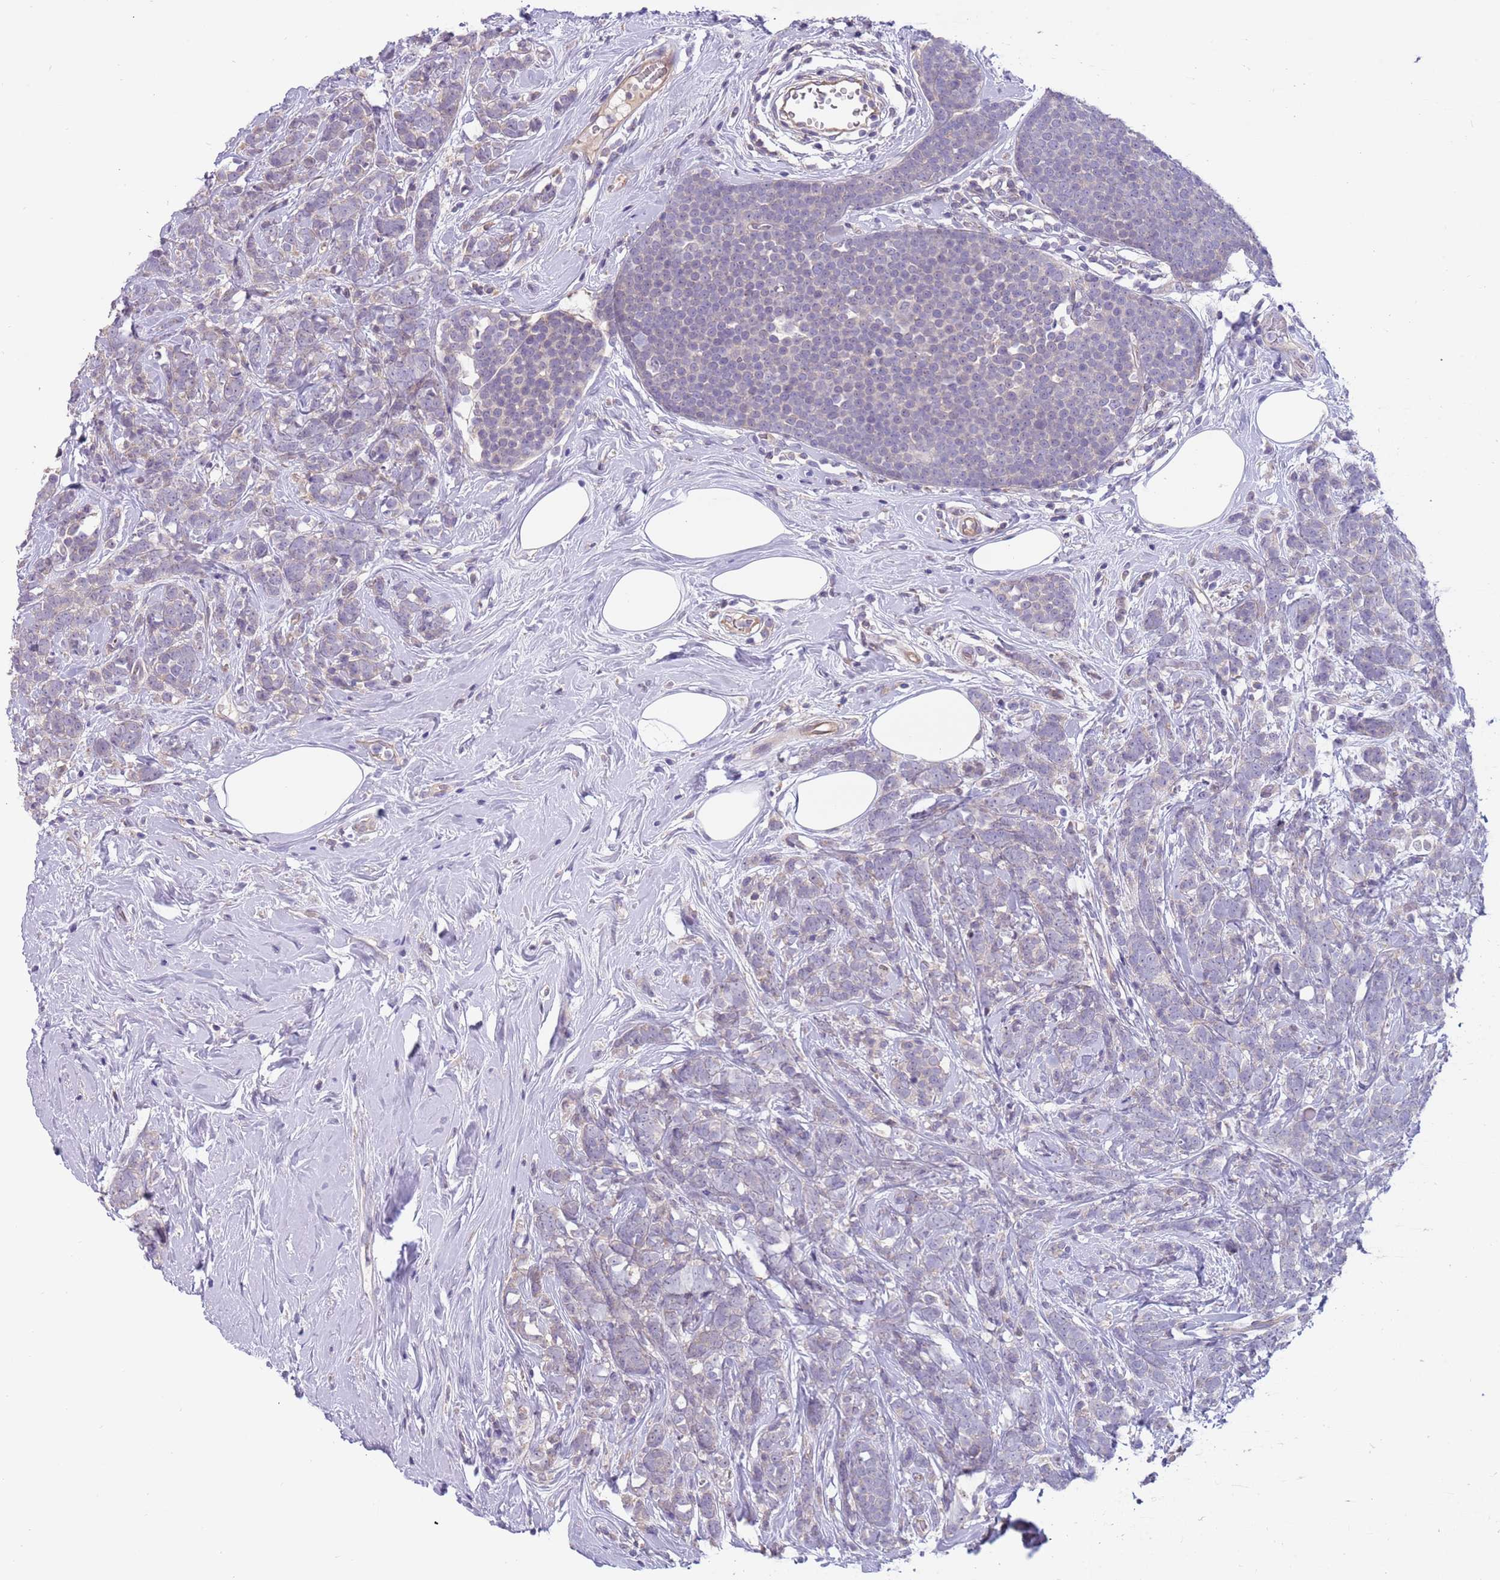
{"staining": {"intensity": "negative", "quantity": "none", "location": "none"}, "tissue": "breast cancer", "cell_type": "Tumor cells", "image_type": "cancer", "snomed": [{"axis": "morphology", "description": "Lobular carcinoma"}, {"axis": "topography", "description": "Breast"}], "caption": "Image shows no protein positivity in tumor cells of breast cancer (lobular carcinoma) tissue.", "gene": "CABYR", "patient": {"sex": "female", "age": 58}}